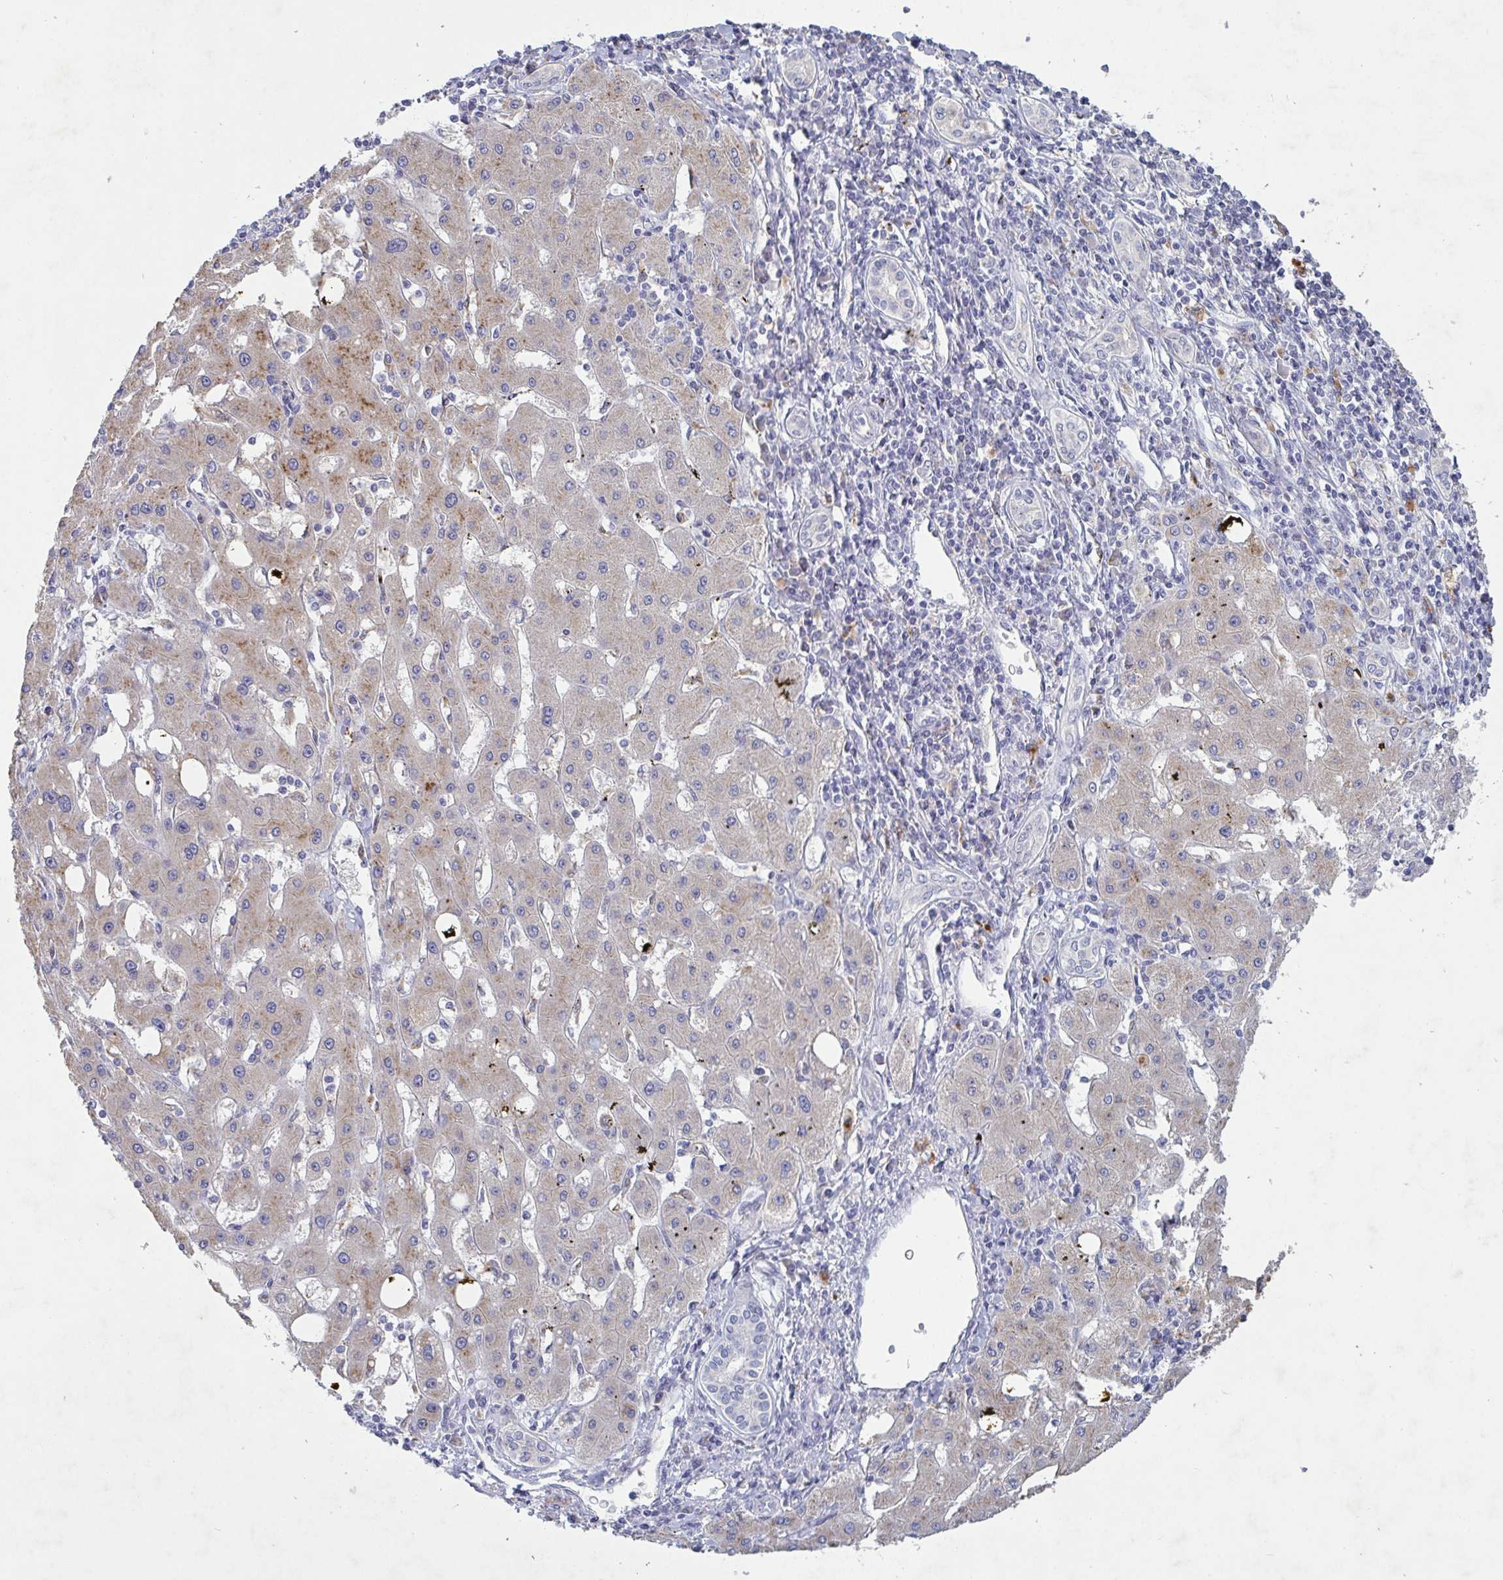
{"staining": {"intensity": "weak", "quantity": "25%-75%", "location": "cytoplasmic/membranous"}, "tissue": "liver cancer", "cell_type": "Tumor cells", "image_type": "cancer", "snomed": [{"axis": "morphology", "description": "Carcinoma, Hepatocellular, NOS"}, {"axis": "topography", "description": "Liver"}], "caption": "IHC staining of liver cancer (hepatocellular carcinoma), which exhibits low levels of weak cytoplasmic/membranous expression in about 25%-75% of tumor cells indicating weak cytoplasmic/membranous protein expression. The staining was performed using DAB (3,3'-diaminobenzidine) (brown) for protein detection and nuclei were counterstained in hematoxylin (blue).", "gene": "GALNT13", "patient": {"sex": "male", "age": 72}}